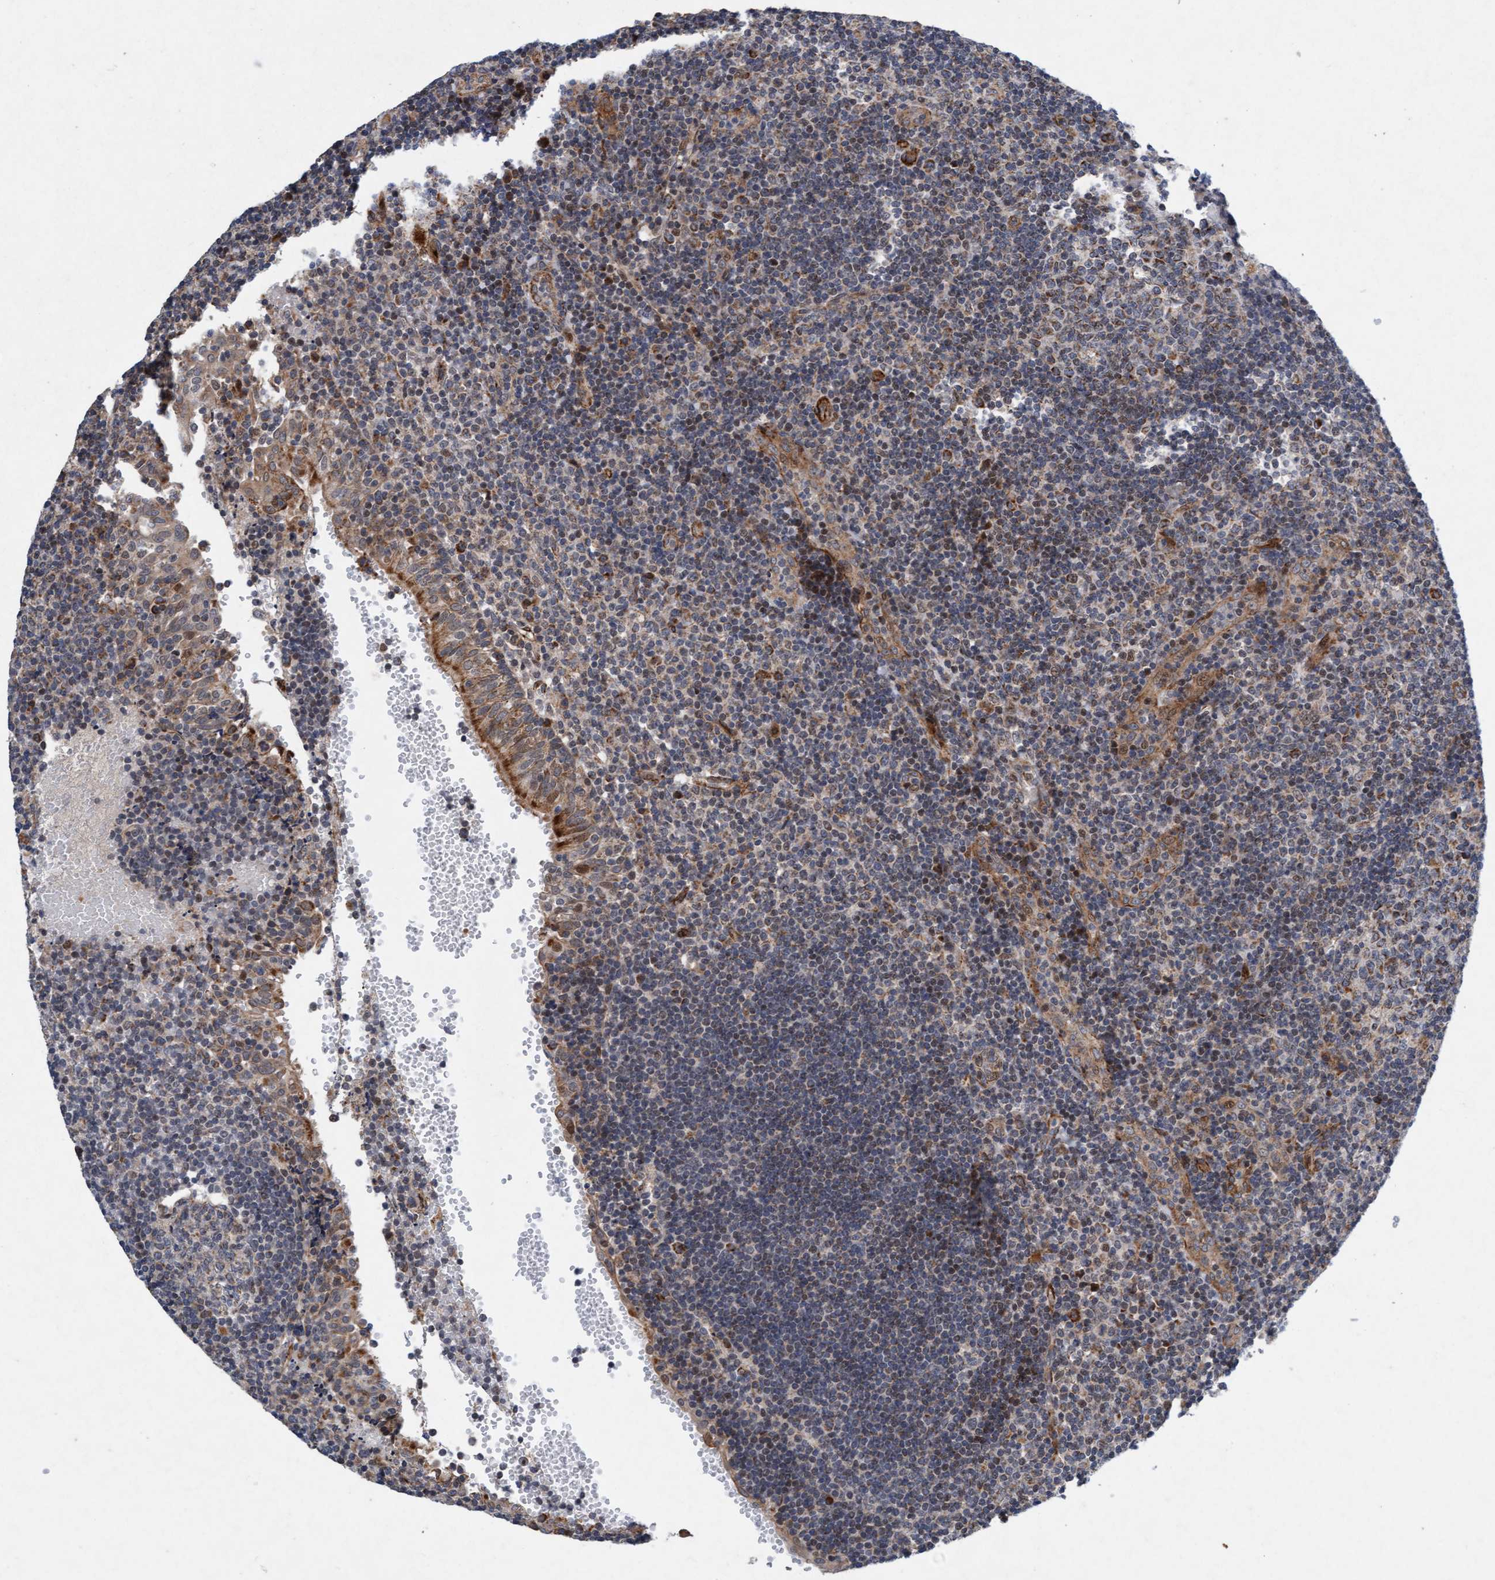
{"staining": {"intensity": "weak", "quantity": ">75%", "location": "cytoplasmic/membranous"}, "tissue": "tonsil", "cell_type": "Germinal center cells", "image_type": "normal", "snomed": [{"axis": "morphology", "description": "Normal tissue, NOS"}, {"axis": "topography", "description": "Tonsil"}], "caption": "Immunohistochemistry (IHC) staining of unremarkable tonsil, which reveals low levels of weak cytoplasmic/membranous positivity in about >75% of germinal center cells indicating weak cytoplasmic/membranous protein expression. The staining was performed using DAB (brown) for protein detection and nuclei were counterstained in hematoxylin (blue).", "gene": "TMEM70", "patient": {"sex": "female", "age": 40}}